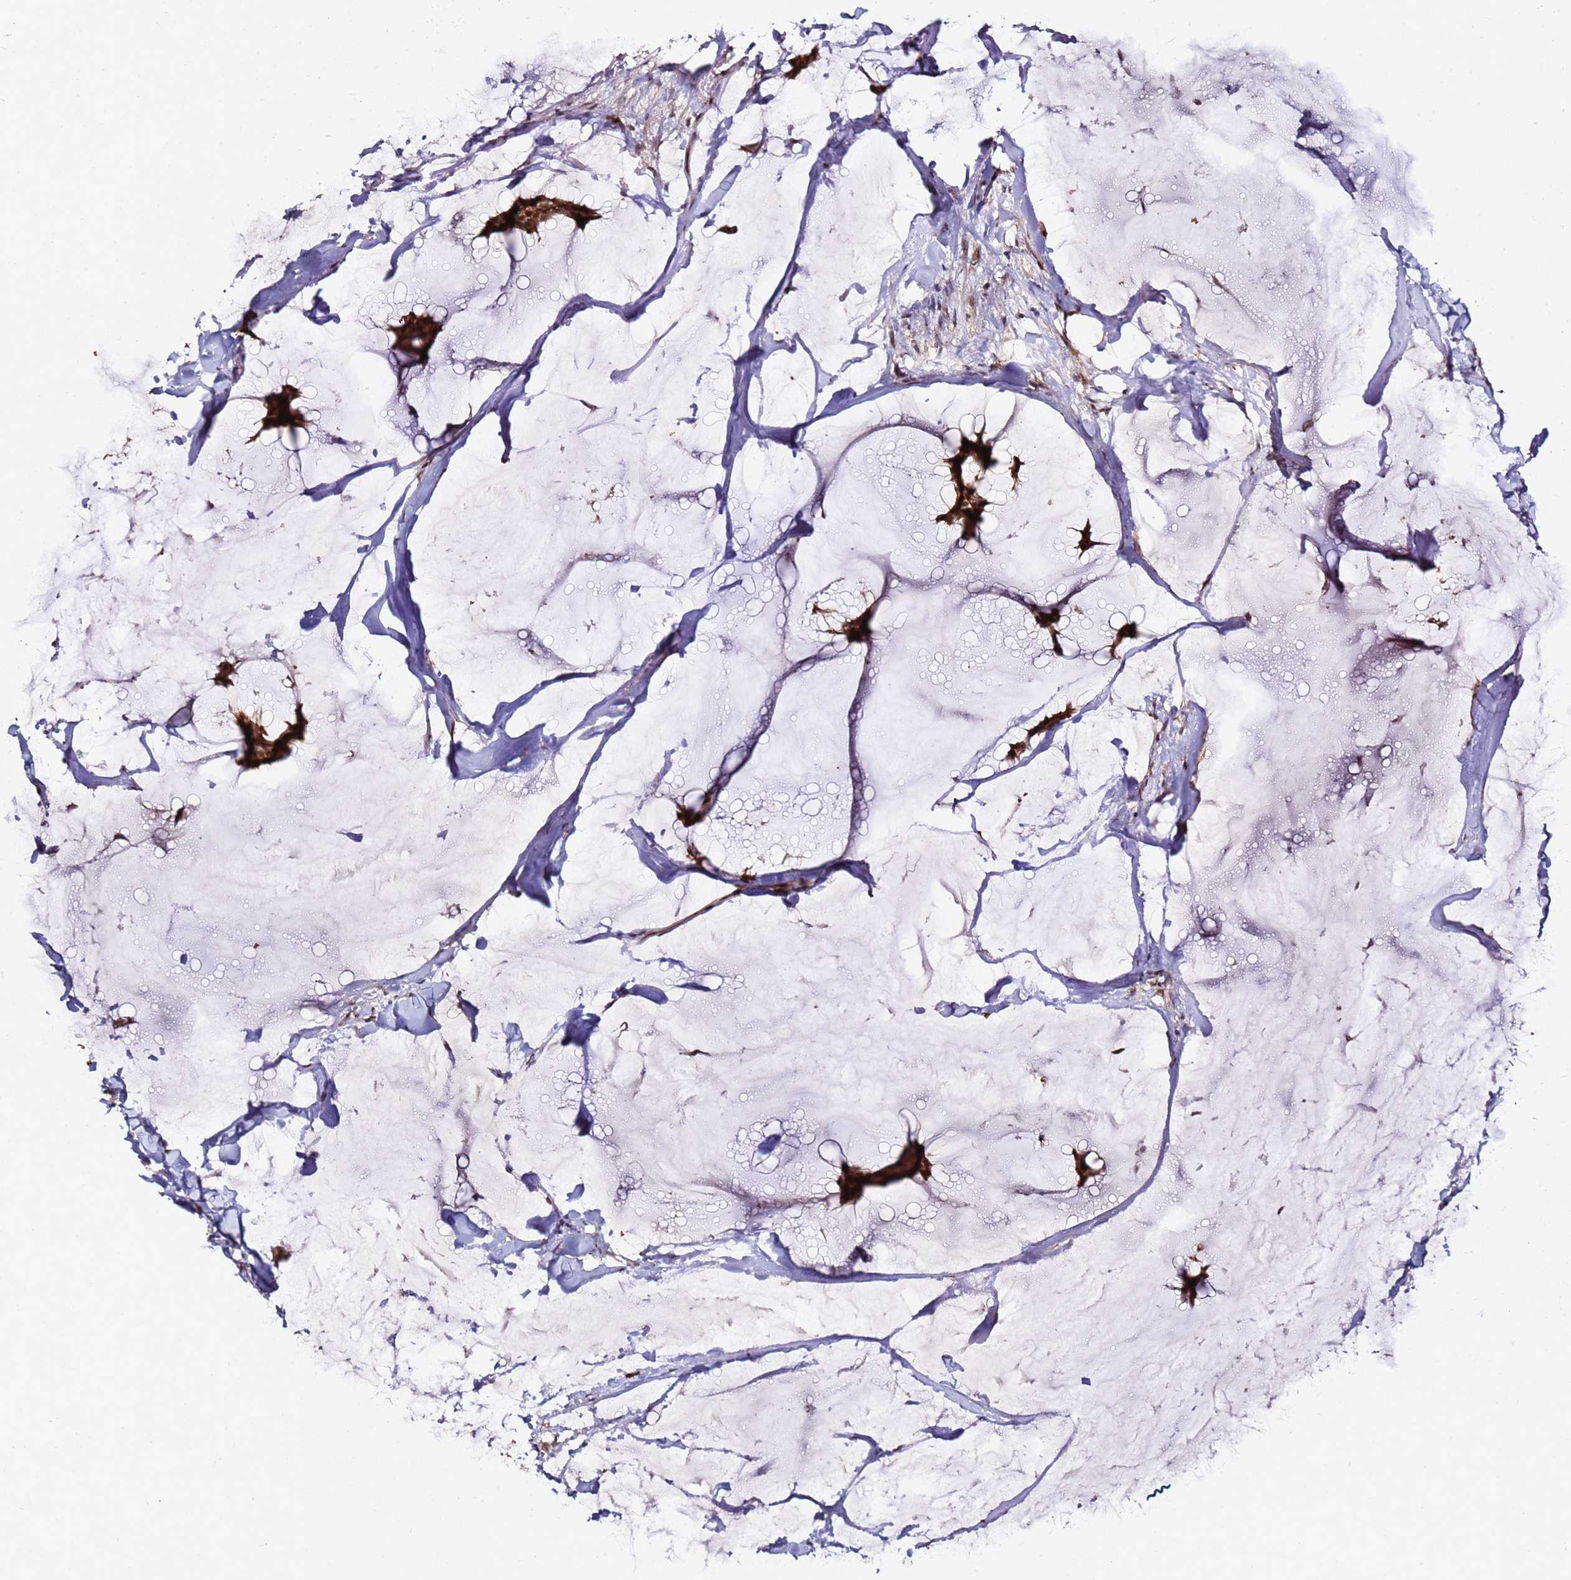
{"staining": {"intensity": "strong", "quantity": ">75%", "location": "cytoplasmic/membranous,nuclear"}, "tissue": "breast cancer", "cell_type": "Tumor cells", "image_type": "cancer", "snomed": [{"axis": "morphology", "description": "Duct carcinoma"}, {"axis": "topography", "description": "Breast"}], "caption": "Human breast cancer stained with a brown dye displays strong cytoplasmic/membranous and nuclear positive positivity in about >75% of tumor cells.", "gene": "RGS18", "patient": {"sex": "female", "age": 93}}